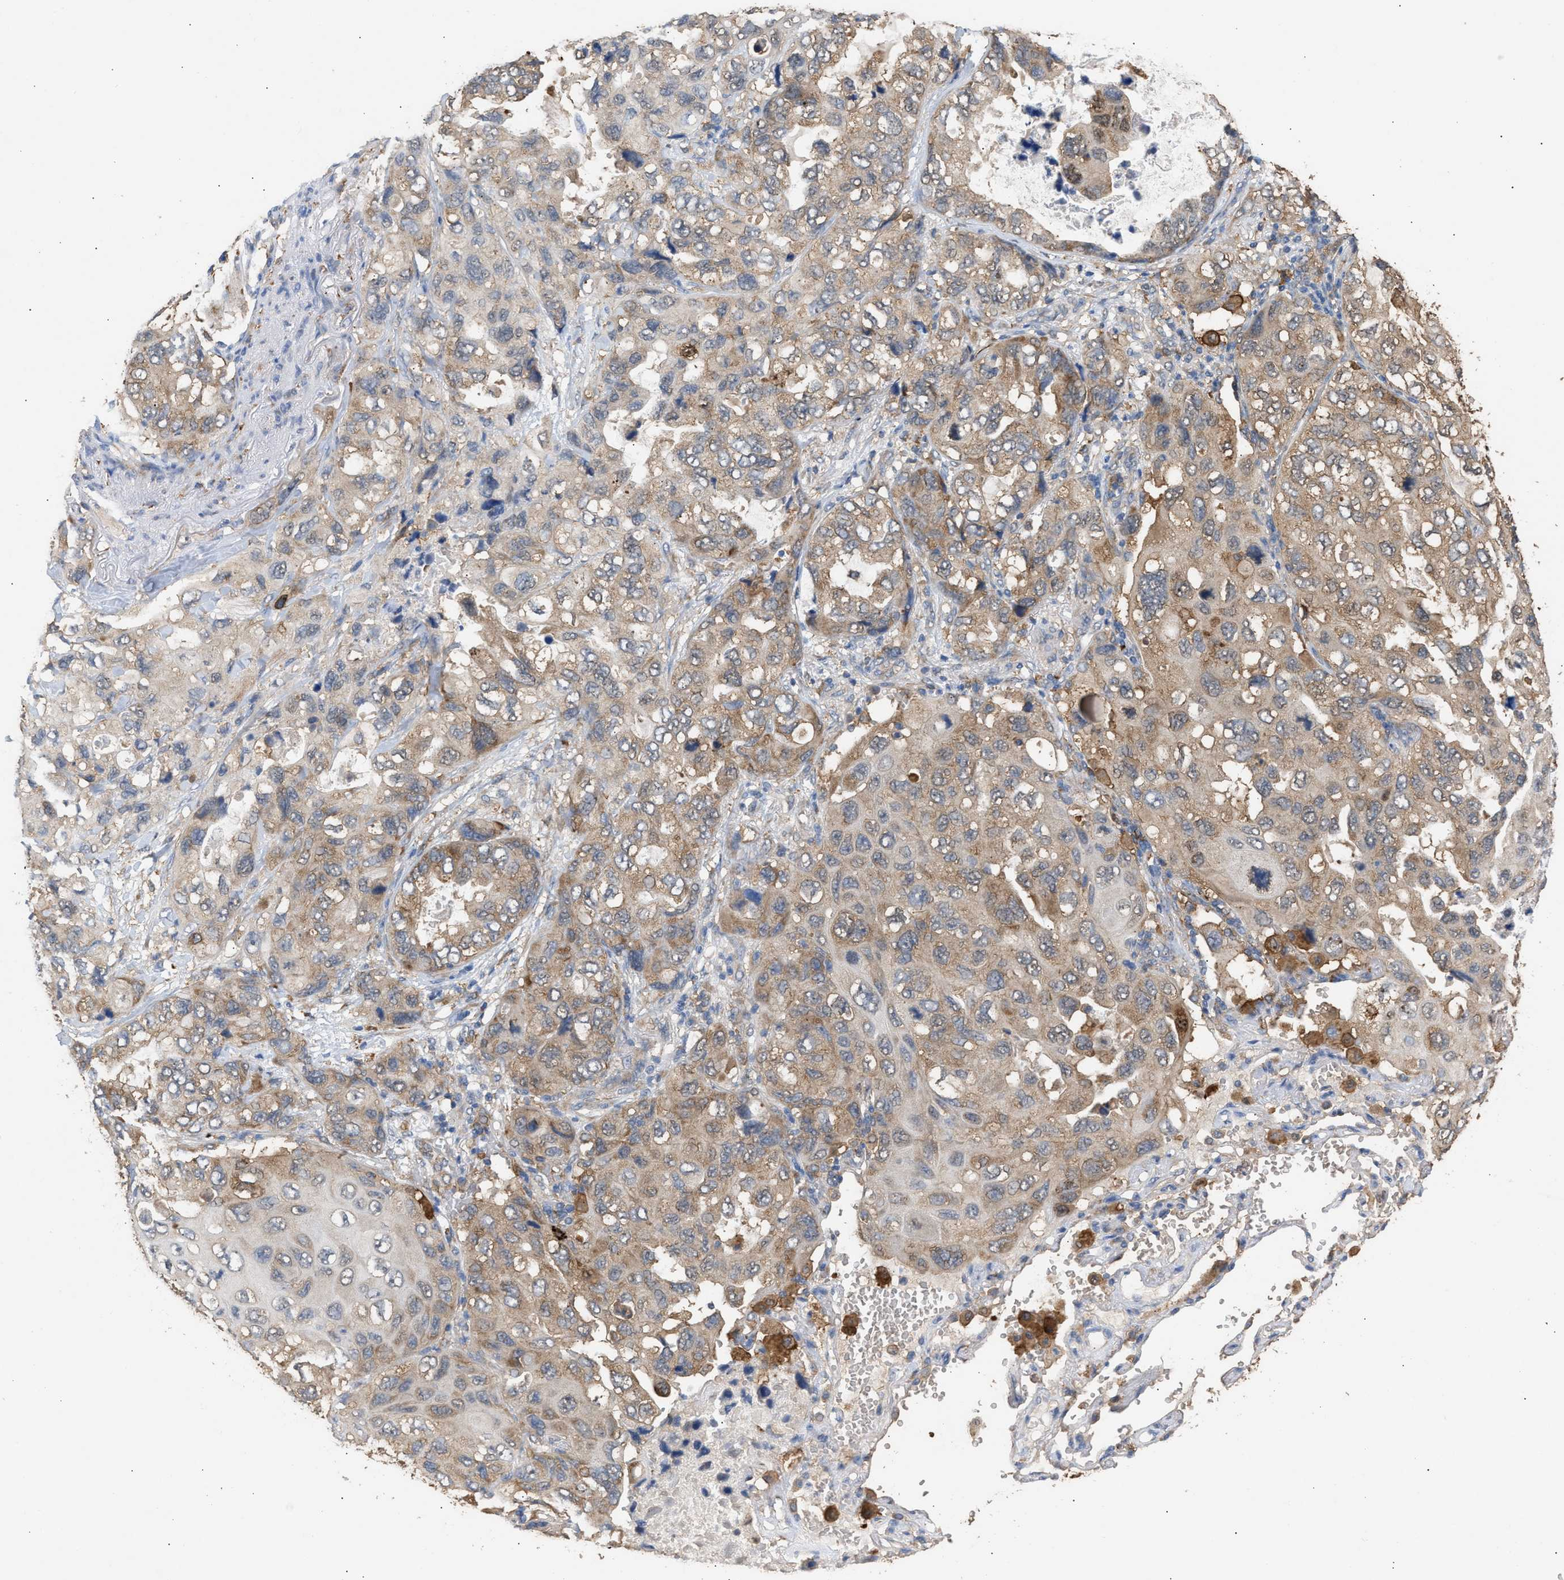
{"staining": {"intensity": "weak", "quantity": ">75%", "location": "cytoplasmic/membranous"}, "tissue": "lung cancer", "cell_type": "Tumor cells", "image_type": "cancer", "snomed": [{"axis": "morphology", "description": "Squamous cell carcinoma, NOS"}, {"axis": "topography", "description": "Lung"}], "caption": "A high-resolution photomicrograph shows immunohistochemistry (IHC) staining of lung cancer, which reveals weak cytoplasmic/membranous expression in about >75% of tumor cells.", "gene": "GCN1", "patient": {"sex": "female", "age": 73}}